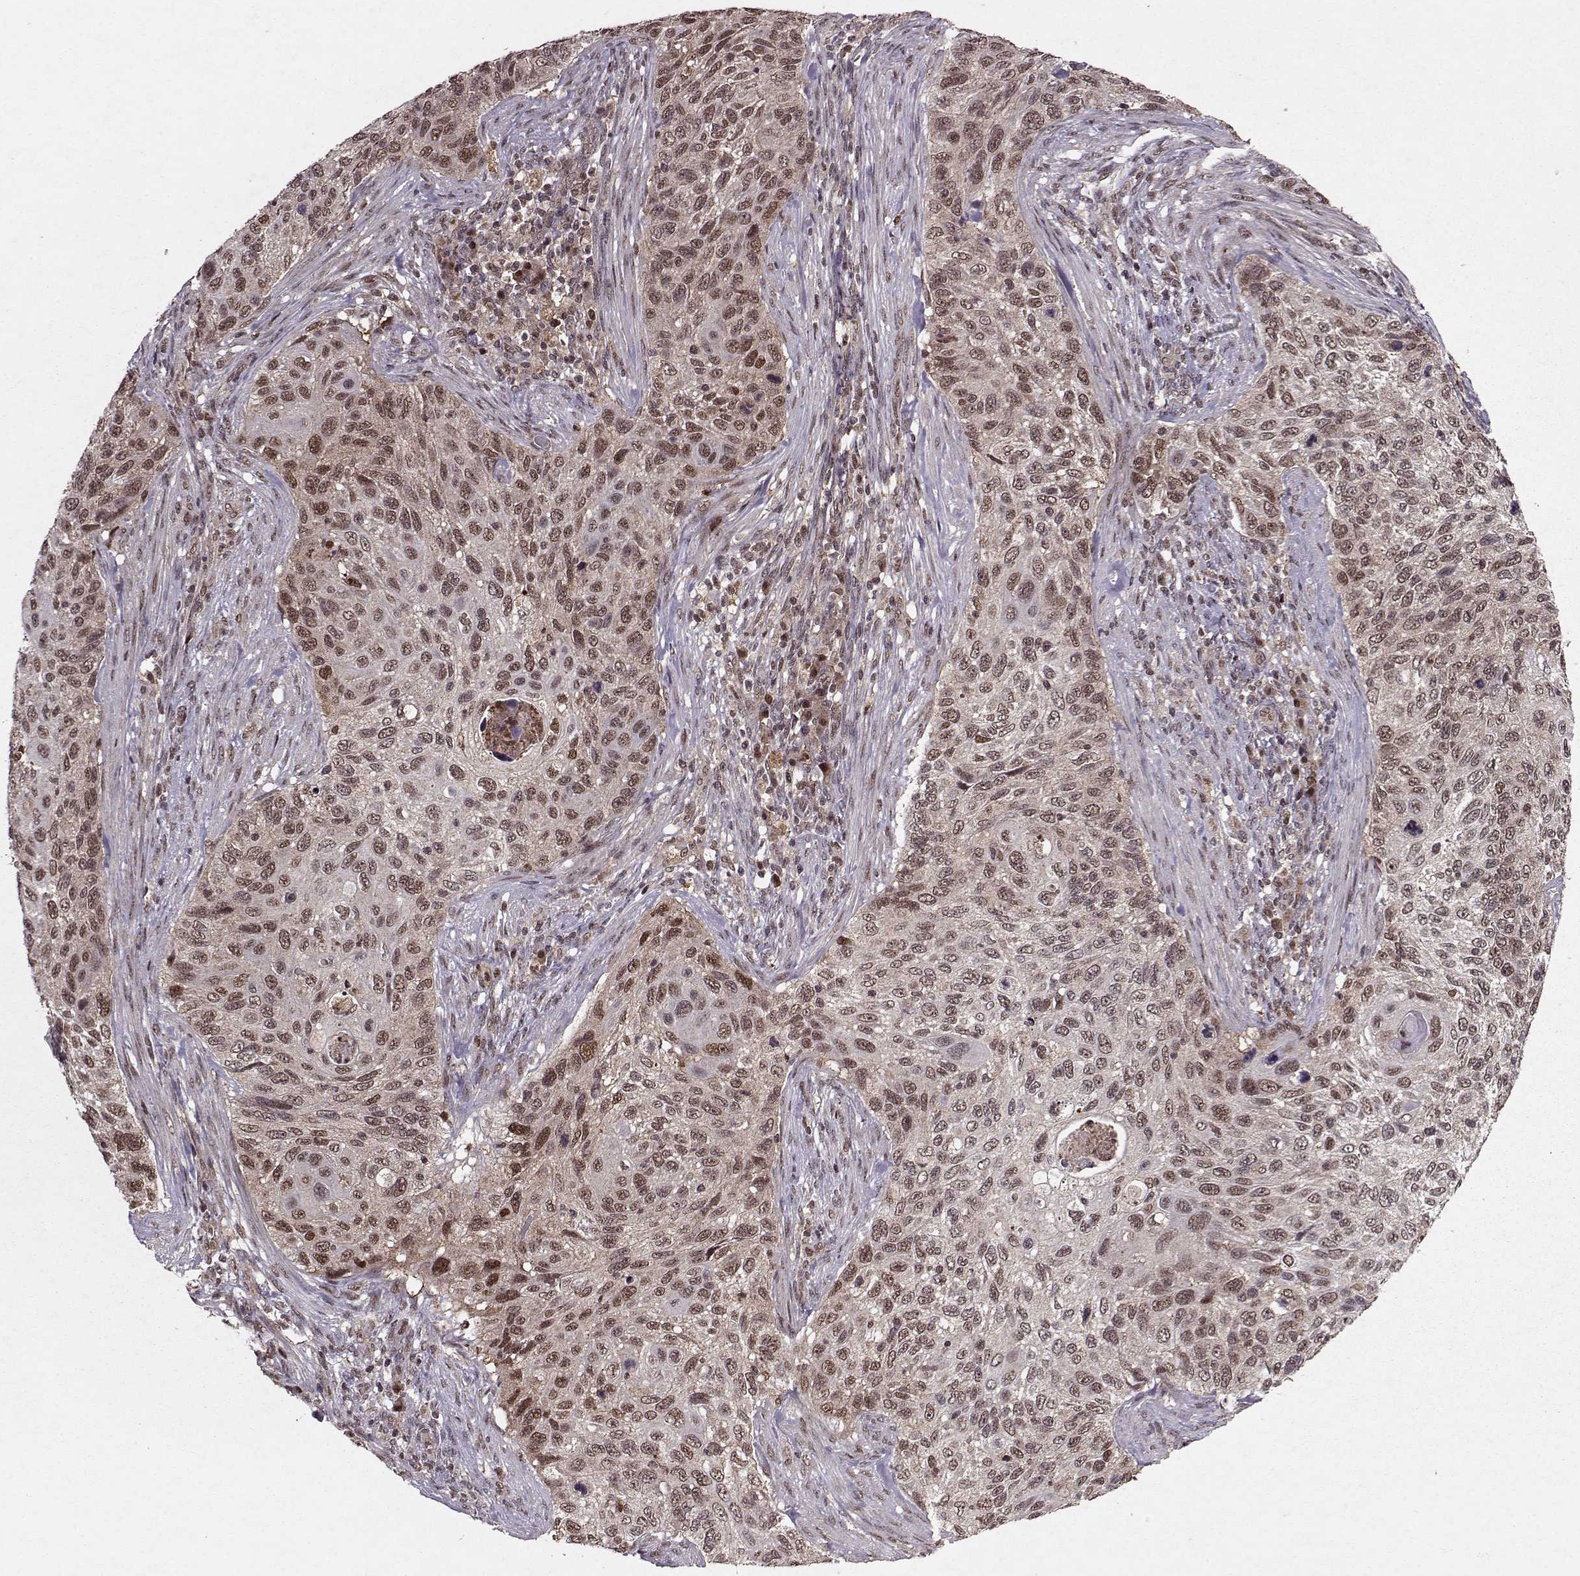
{"staining": {"intensity": "weak", "quantity": ">75%", "location": "nuclear"}, "tissue": "cervical cancer", "cell_type": "Tumor cells", "image_type": "cancer", "snomed": [{"axis": "morphology", "description": "Squamous cell carcinoma, NOS"}, {"axis": "topography", "description": "Cervix"}], "caption": "An image showing weak nuclear expression in approximately >75% of tumor cells in cervical cancer (squamous cell carcinoma), as visualized by brown immunohistochemical staining.", "gene": "PSMA7", "patient": {"sex": "female", "age": 70}}